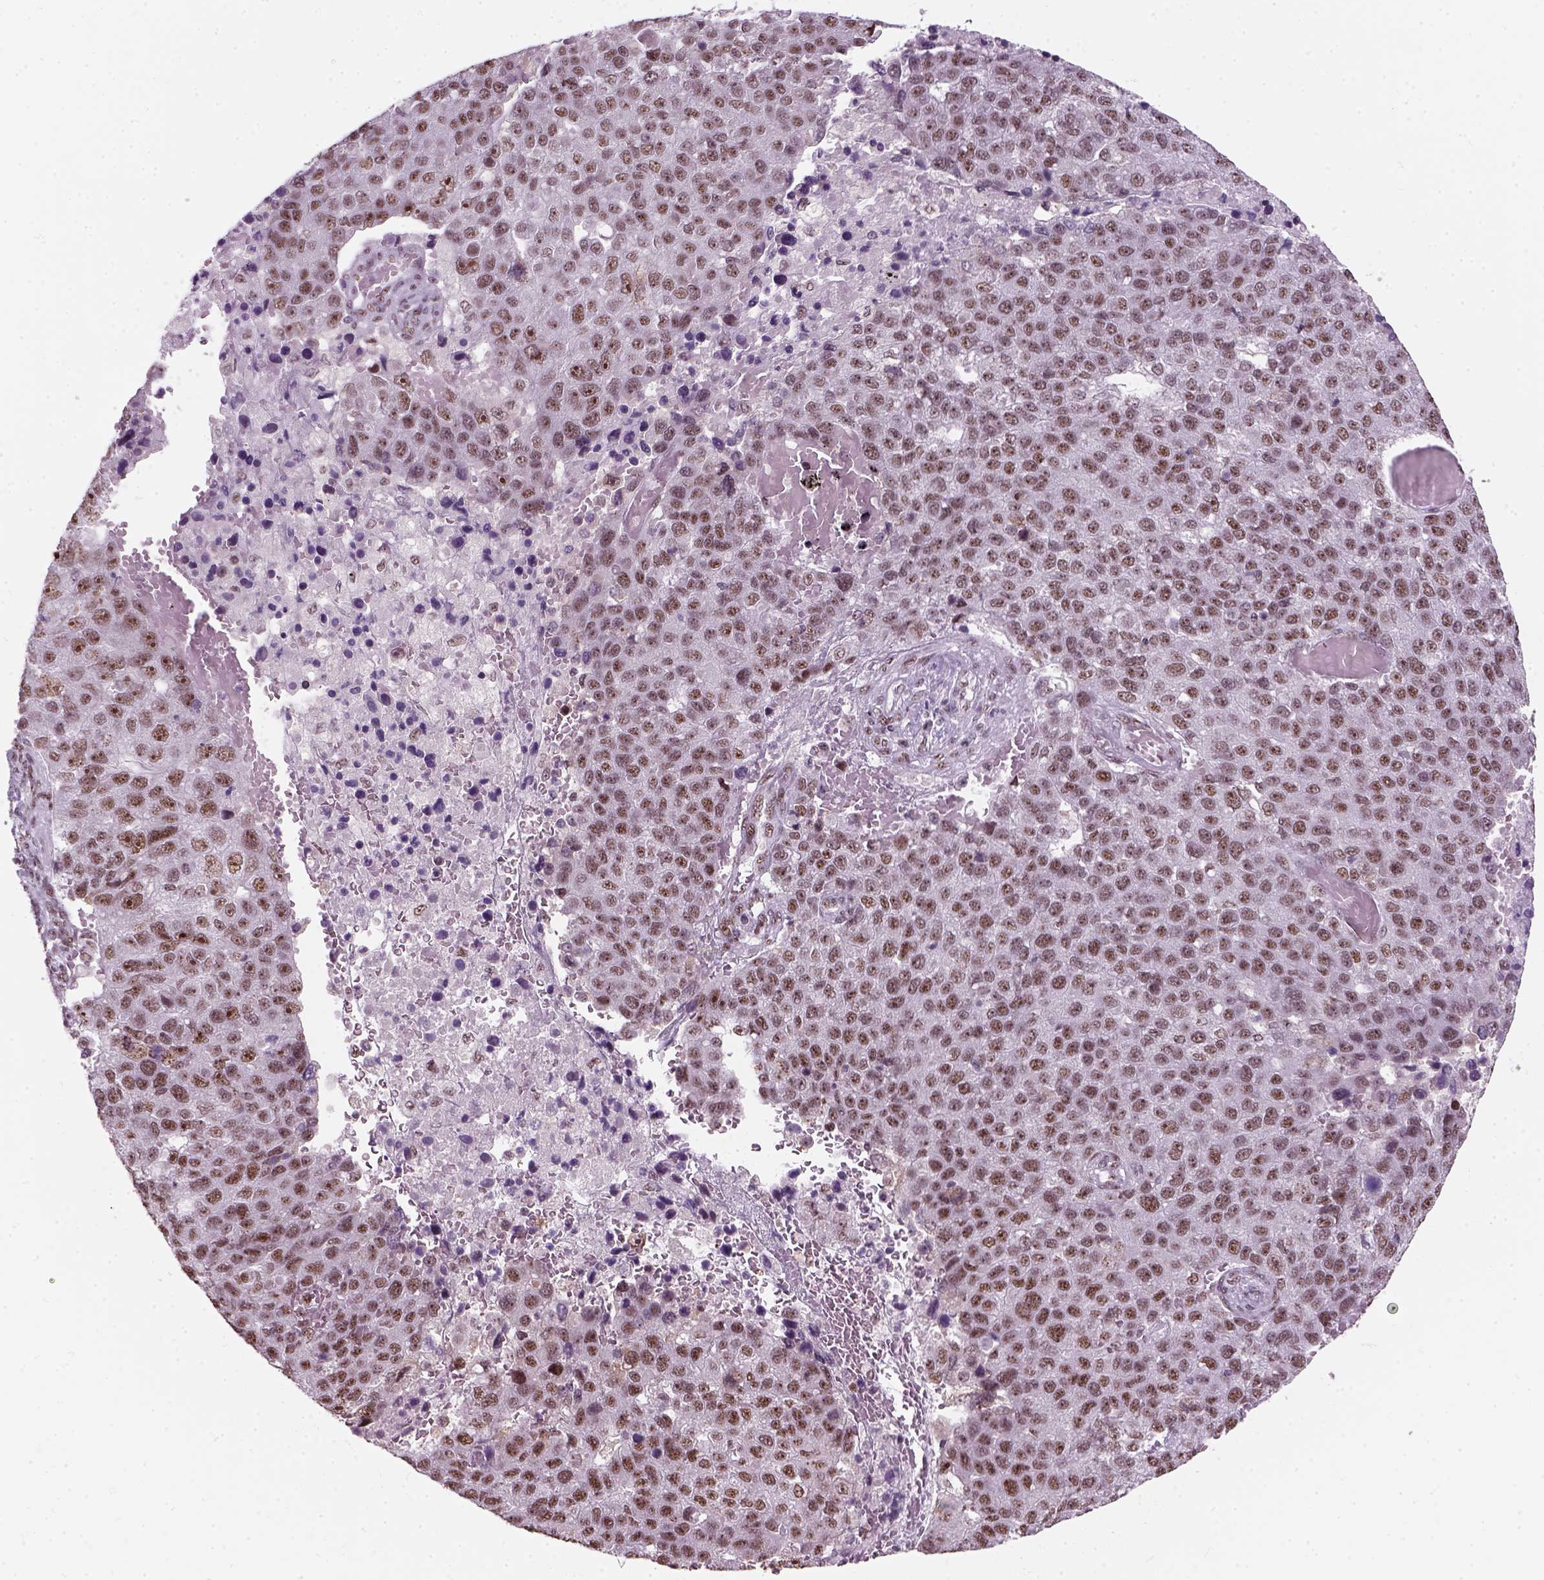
{"staining": {"intensity": "moderate", "quantity": ">75%", "location": "nuclear"}, "tissue": "pancreatic cancer", "cell_type": "Tumor cells", "image_type": "cancer", "snomed": [{"axis": "morphology", "description": "Adenocarcinoma, NOS"}, {"axis": "topography", "description": "Pancreas"}], "caption": "High-power microscopy captured an IHC photomicrograph of pancreatic cancer, revealing moderate nuclear positivity in about >75% of tumor cells. Nuclei are stained in blue.", "gene": "GTF2F1", "patient": {"sex": "female", "age": 61}}